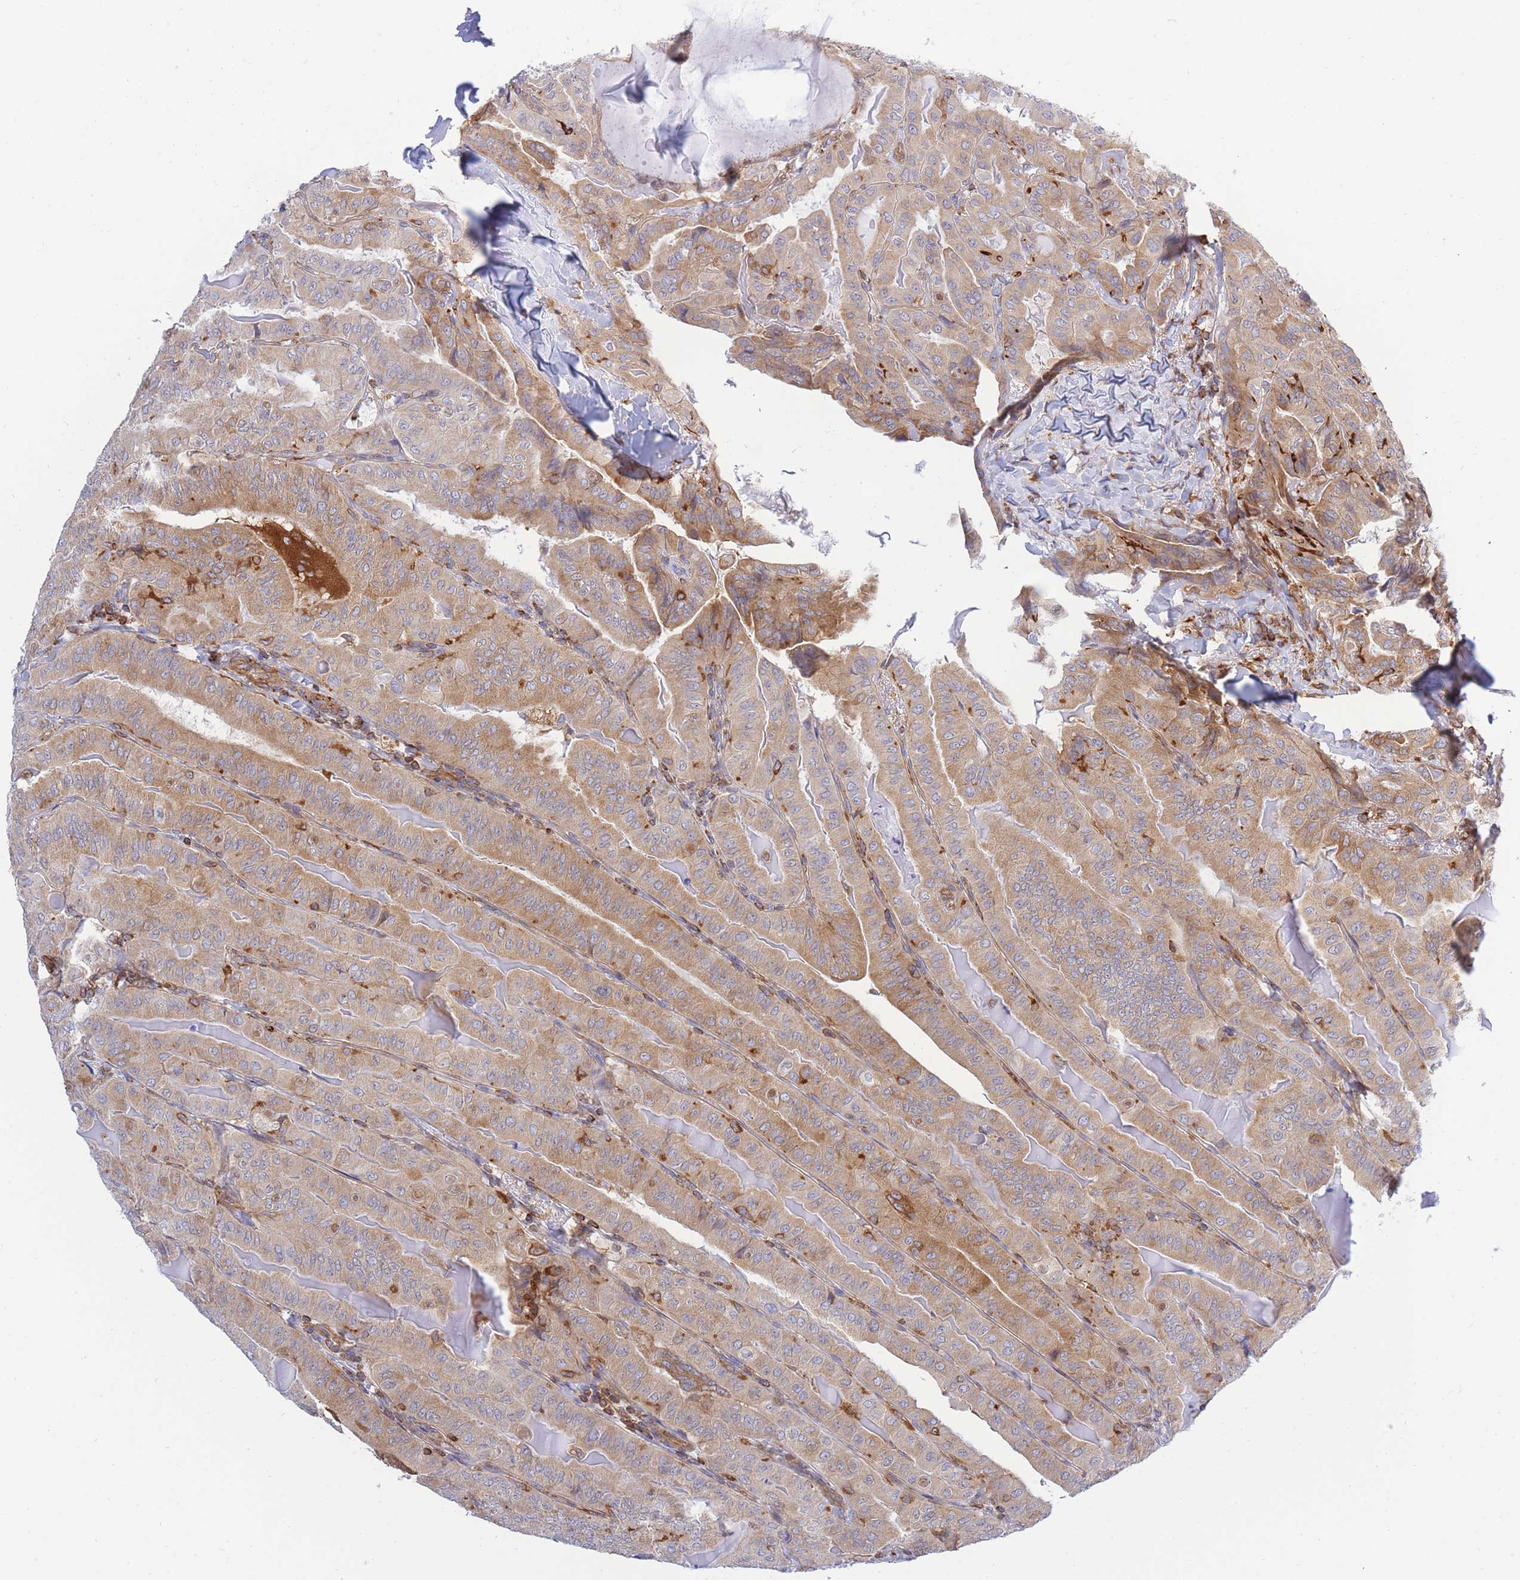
{"staining": {"intensity": "moderate", "quantity": ">75%", "location": "cytoplasmic/membranous"}, "tissue": "thyroid cancer", "cell_type": "Tumor cells", "image_type": "cancer", "snomed": [{"axis": "morphology", "description": "Papillary adenocarcinoma, NOS"}, {"axis": "topography", "description": "Thyroid gland"}], "caption": "Papillary adenocarcinoma (thyroid) stained with a brown dye demonstrates moderate cytoplasmic/membranous positive positivity in about >75% of tumor cells.", "gene": "REM1", "patient": {"sex": "female", "age": 68}}